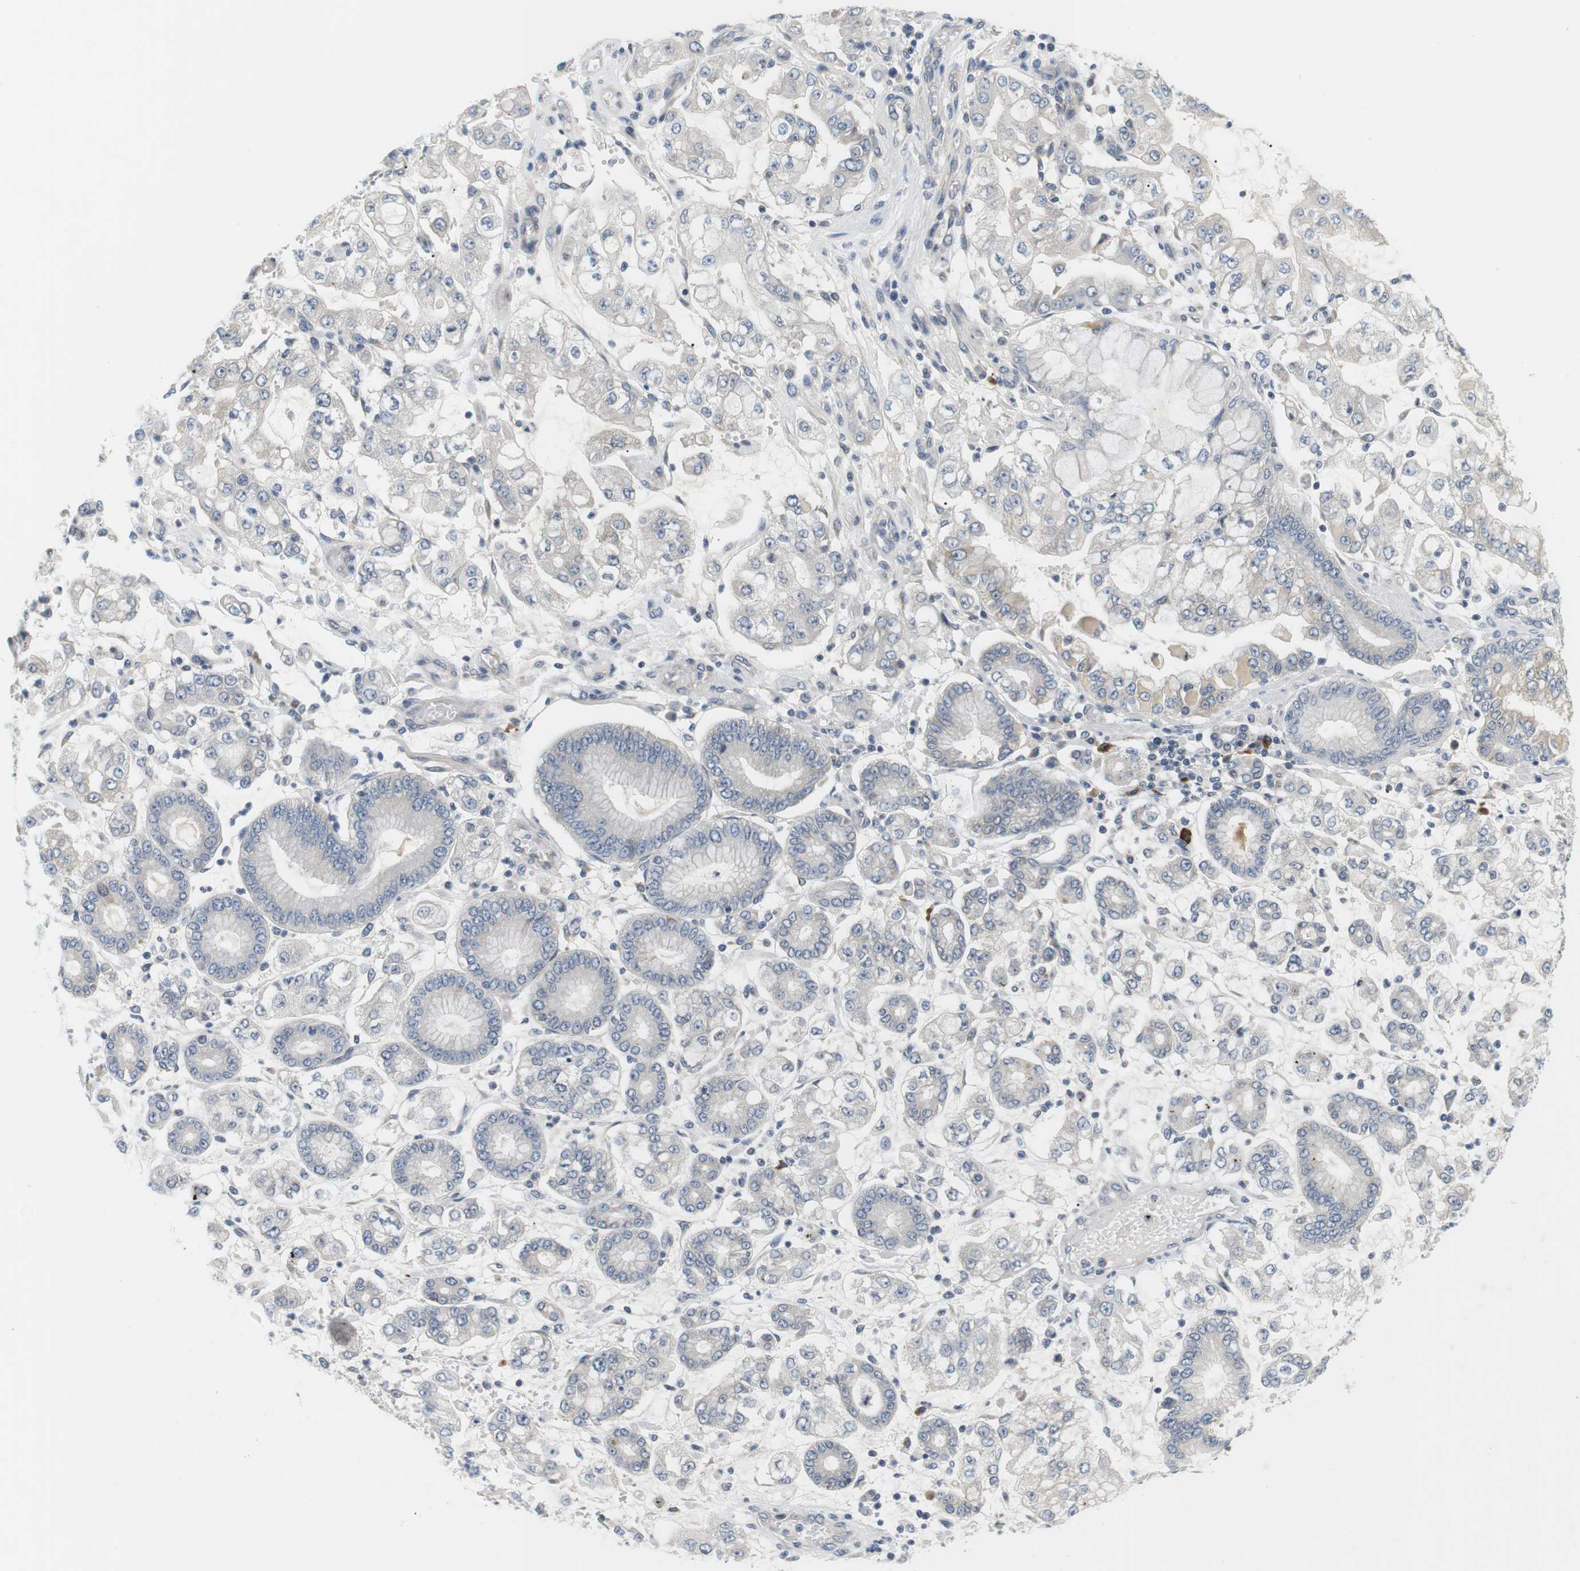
{"staining": {"intensity": "negative", "quantity": "none", "location": "none"}, "tissue": "stomach cancer", "cell_type": "Tumor cells", "image_type": "cancer", "snomed": [{"axis": "morphology", "description": "Adenocarcinoma, NOS"}, {"axis": "topography", "description": "Stomach"}], "caption": "This is an immunohistochemistry image of stomach cancer (adenocarcinoma). There is no positivity in tumor cells.", "gene": "EVA1C", "patient": {"sex": "male", "age": 76}}